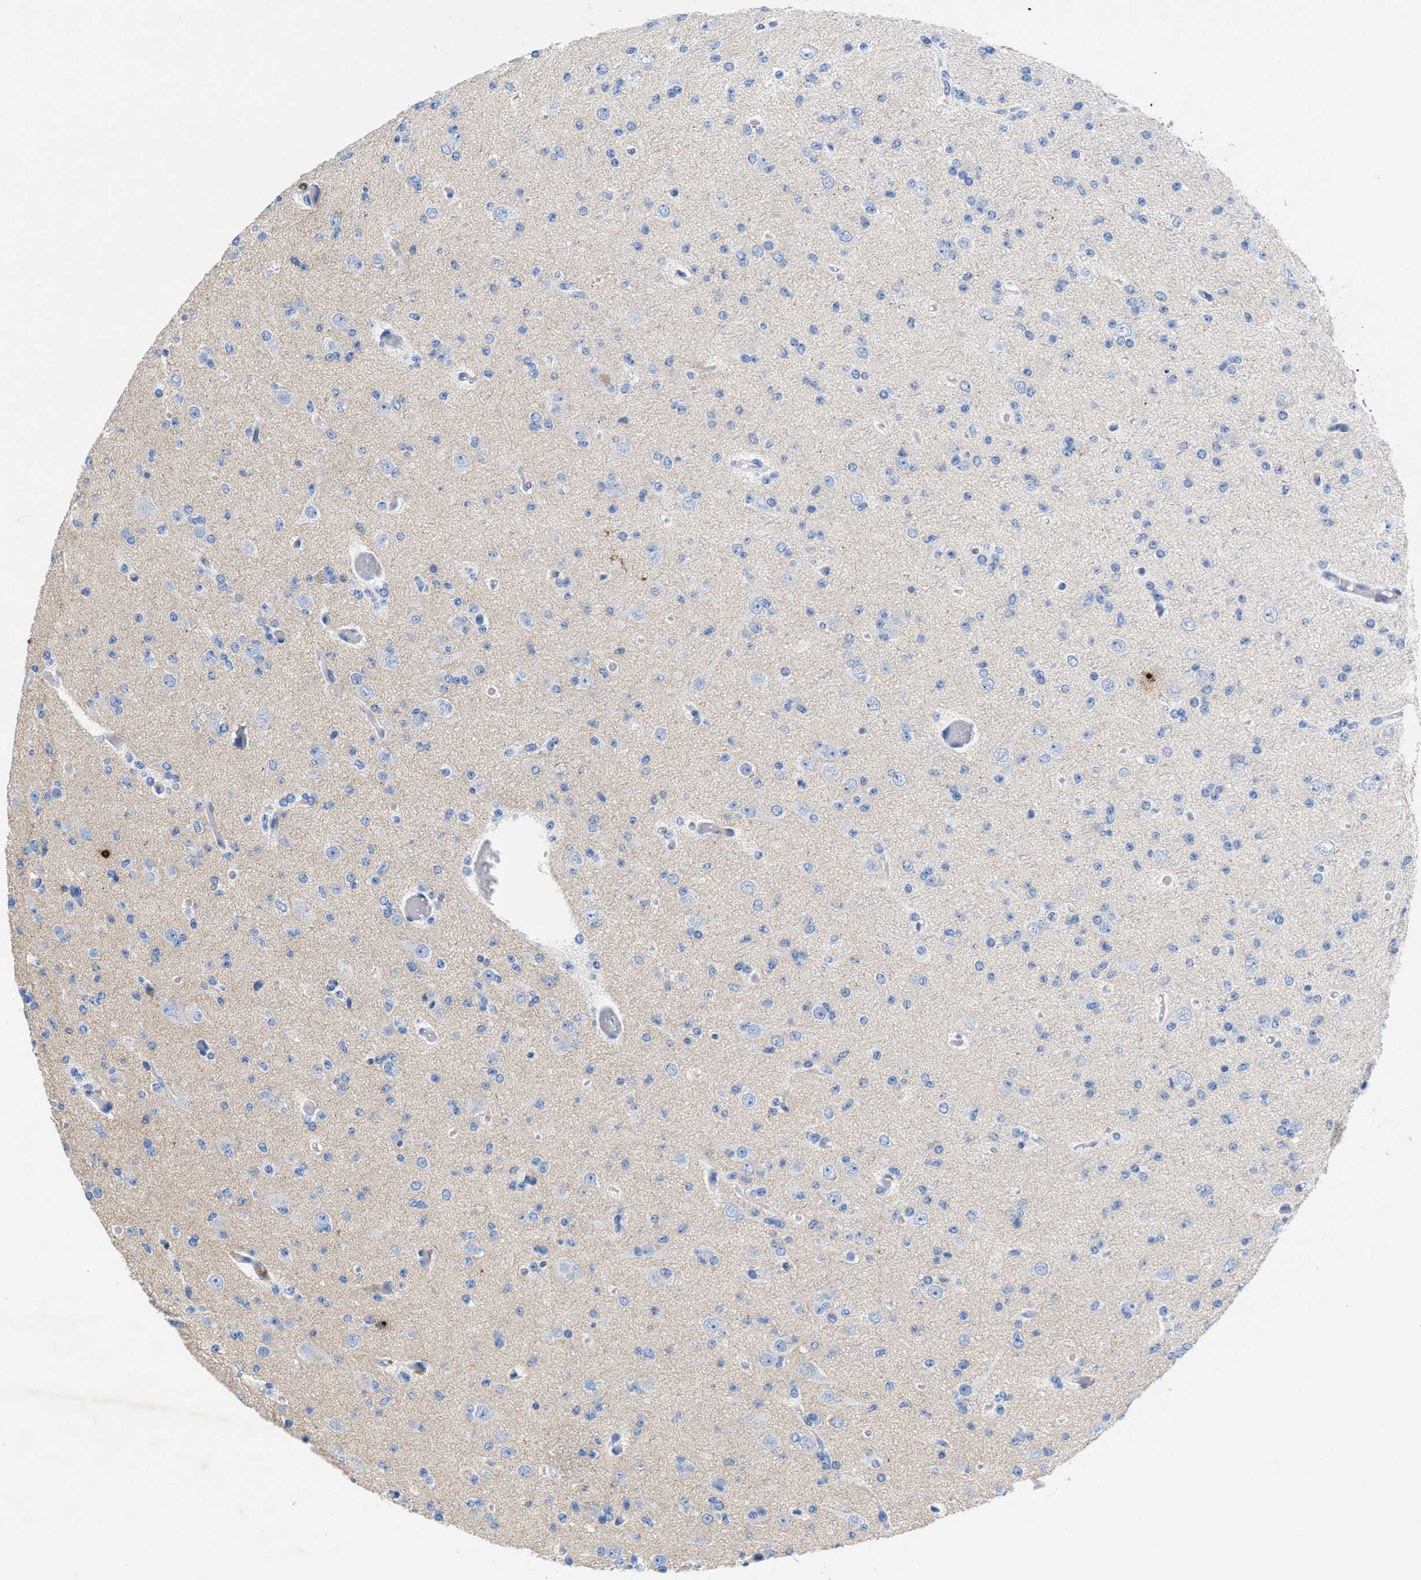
{"staining": {"intensity": "negative", "quantity": "none", "location": "none"}, "tissue": "glioma", "cell_type": "Tumor cells", "image_type": "cancer", "snomed": [{"axis": "morphology", "description": "Glioma, malignant, Low grade"}, {"axis": "topography", "description": "Brain"}], "caption": "Tumor cells are negative for protein expression in human malignant low-grade glioma. The staining is performed using DAB (3,3'-diaminobenzidine) brown chromogen with nuclei counter-stained in using hematoxylin.", "gene": "SLFN13", "patient": {"sex": "female", "age": 22}}